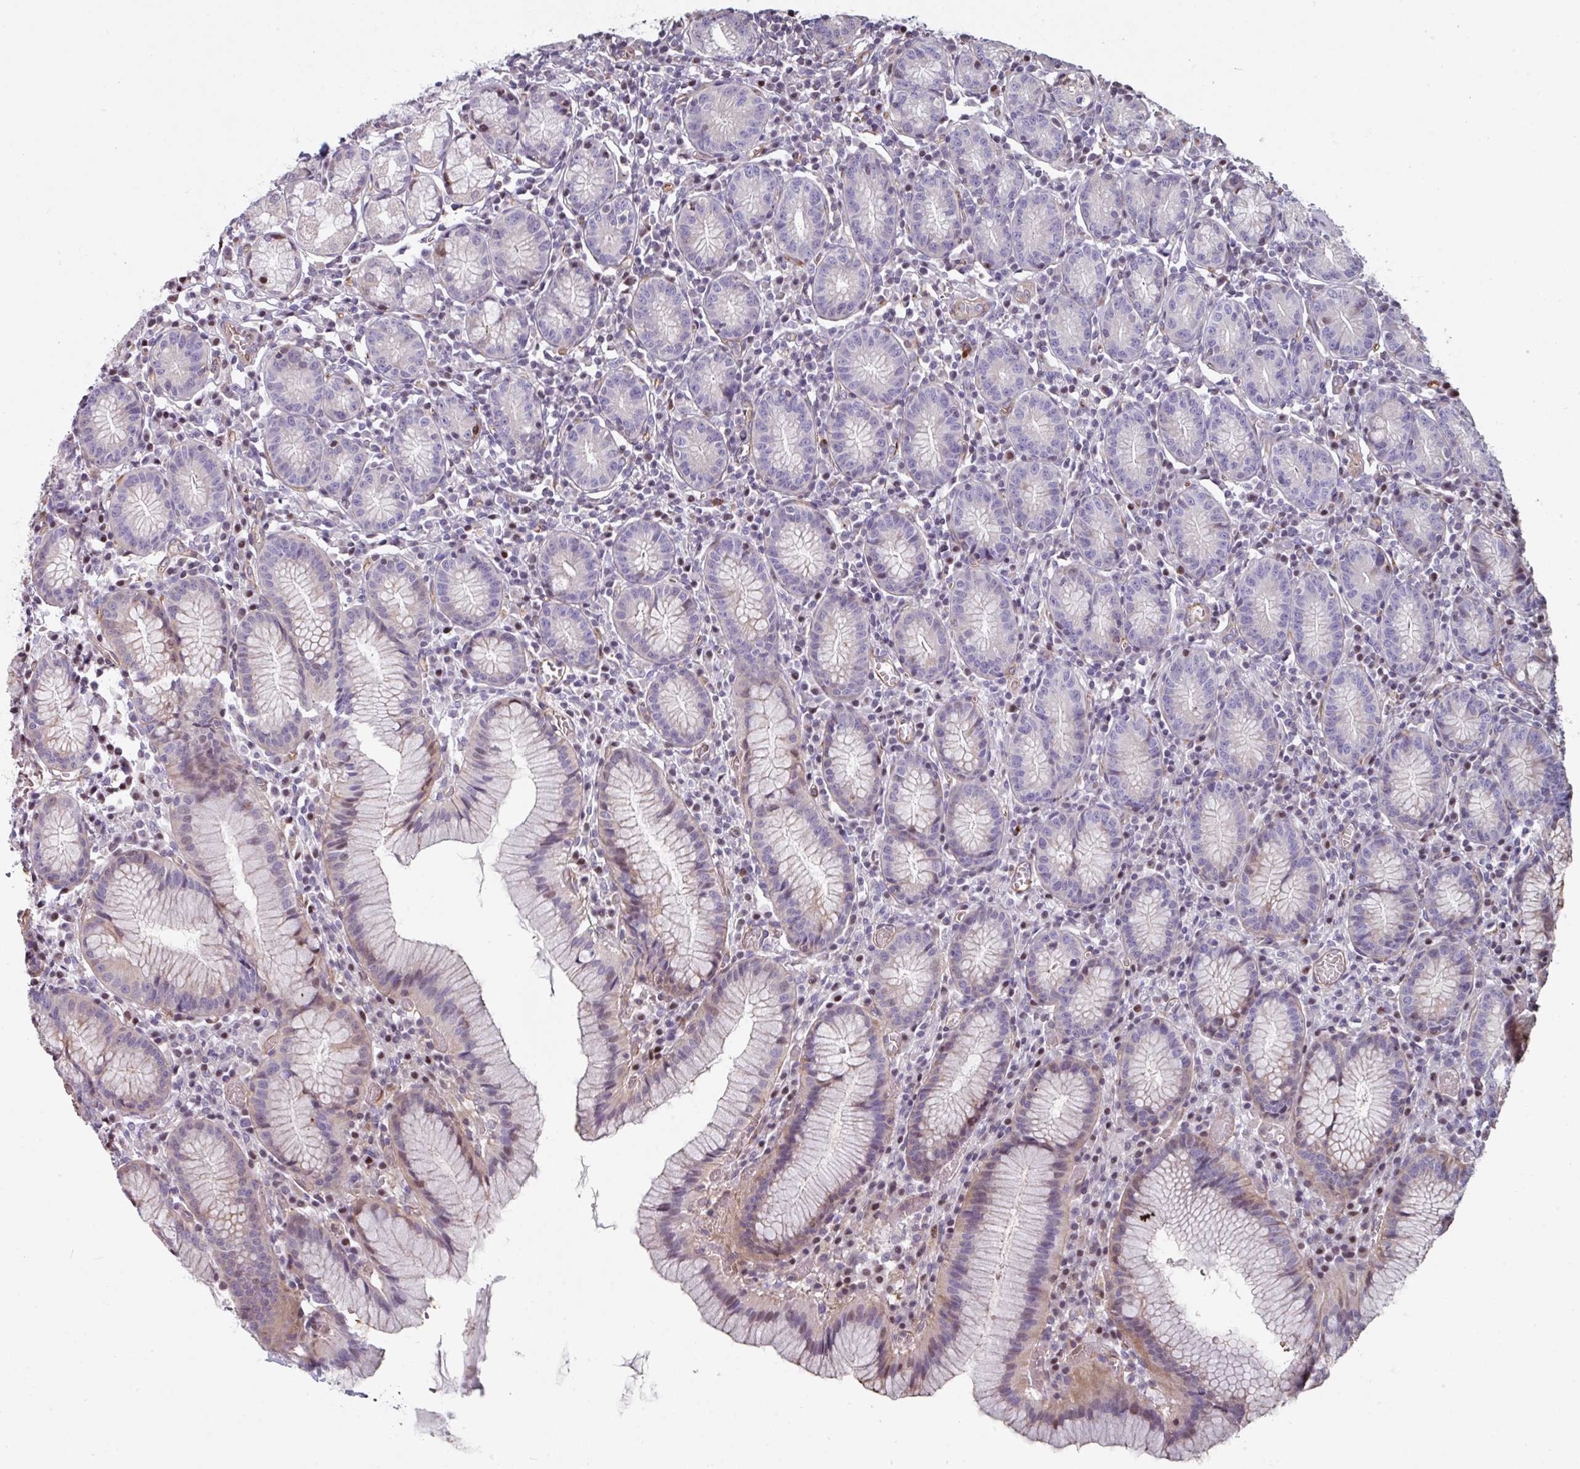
{"staining": {"intensity": "weak", "quantity": "<25%", "location": "cytoplasmic/membranous"}, "tissue": "stomach", "cell_type": "Glandular cells", "image_type": "normal", "snomed": [{"axis": "morphology", "description": "Normal tissue, NOS"}, {"axis": "topography", "description": "Stomach"}], "caption": "Glandular cells are negative for brown protein staining in unremarkable stomach. (Stains: DAB (3,3'-diaminobenzidine) immunohistochemistry with hematoxylin counter stain, Microscopy: brightfield microscopy at high magnification).", "gene": "ANO9", "patient": {"sex": "male", "age": 55}}